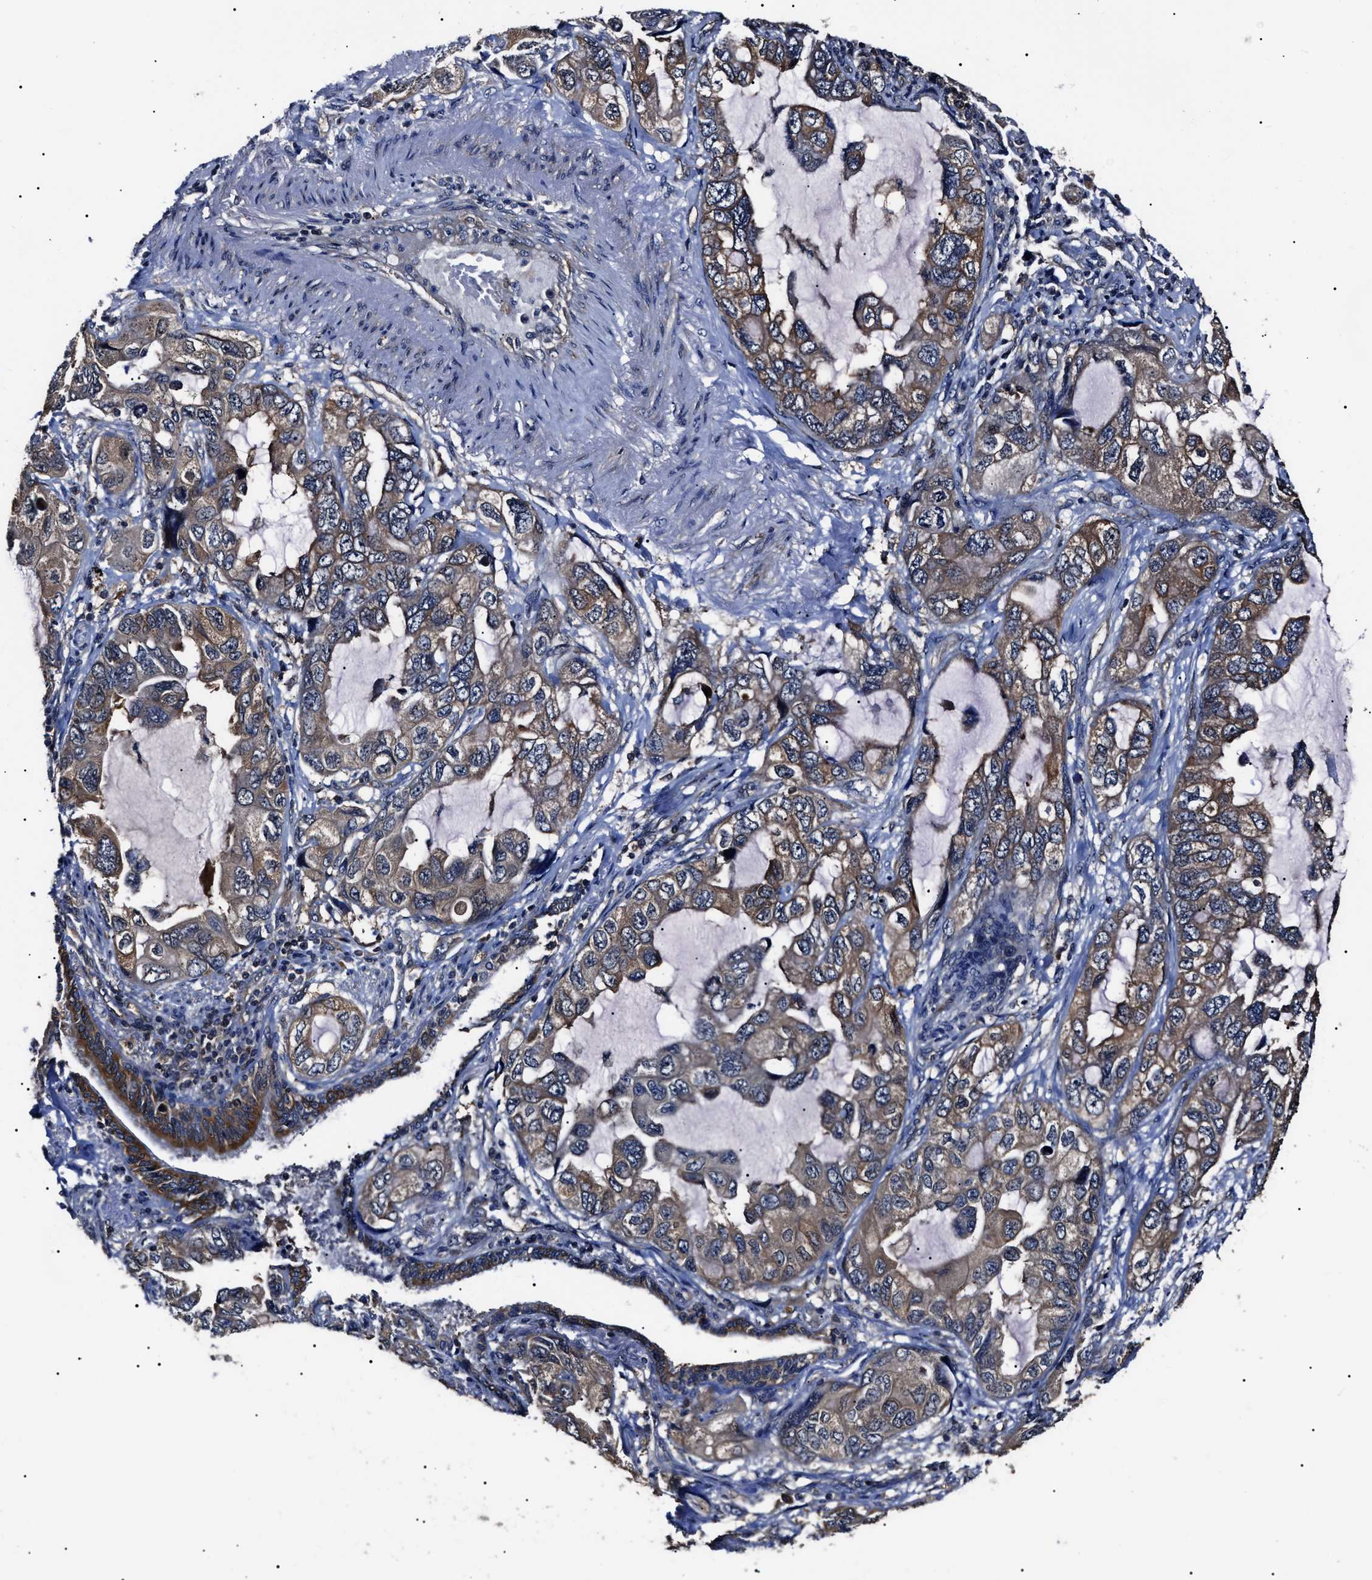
{"staining": {"intensity": "moderate", "quantity": ">75%", "location": "cytoplasmic/membranous"}, "tissue": "lung cancer", "cell_type": "Tumor cells", "image_type": "cancer", "snomed": [{"axis": "morphology", "description": "Squamous cell carcinoma, NOS"}, {"axis": "topography", "description": "Lung"}], "caption": "A photomicrograph of human lung cancer (squamous cell carcinoma) stained for a protein reveals moderate cytoplasmic/membranous brown staining in tumor cells.", "gene": "CCT8", "patient": {"sex": "female", "age": 73}}